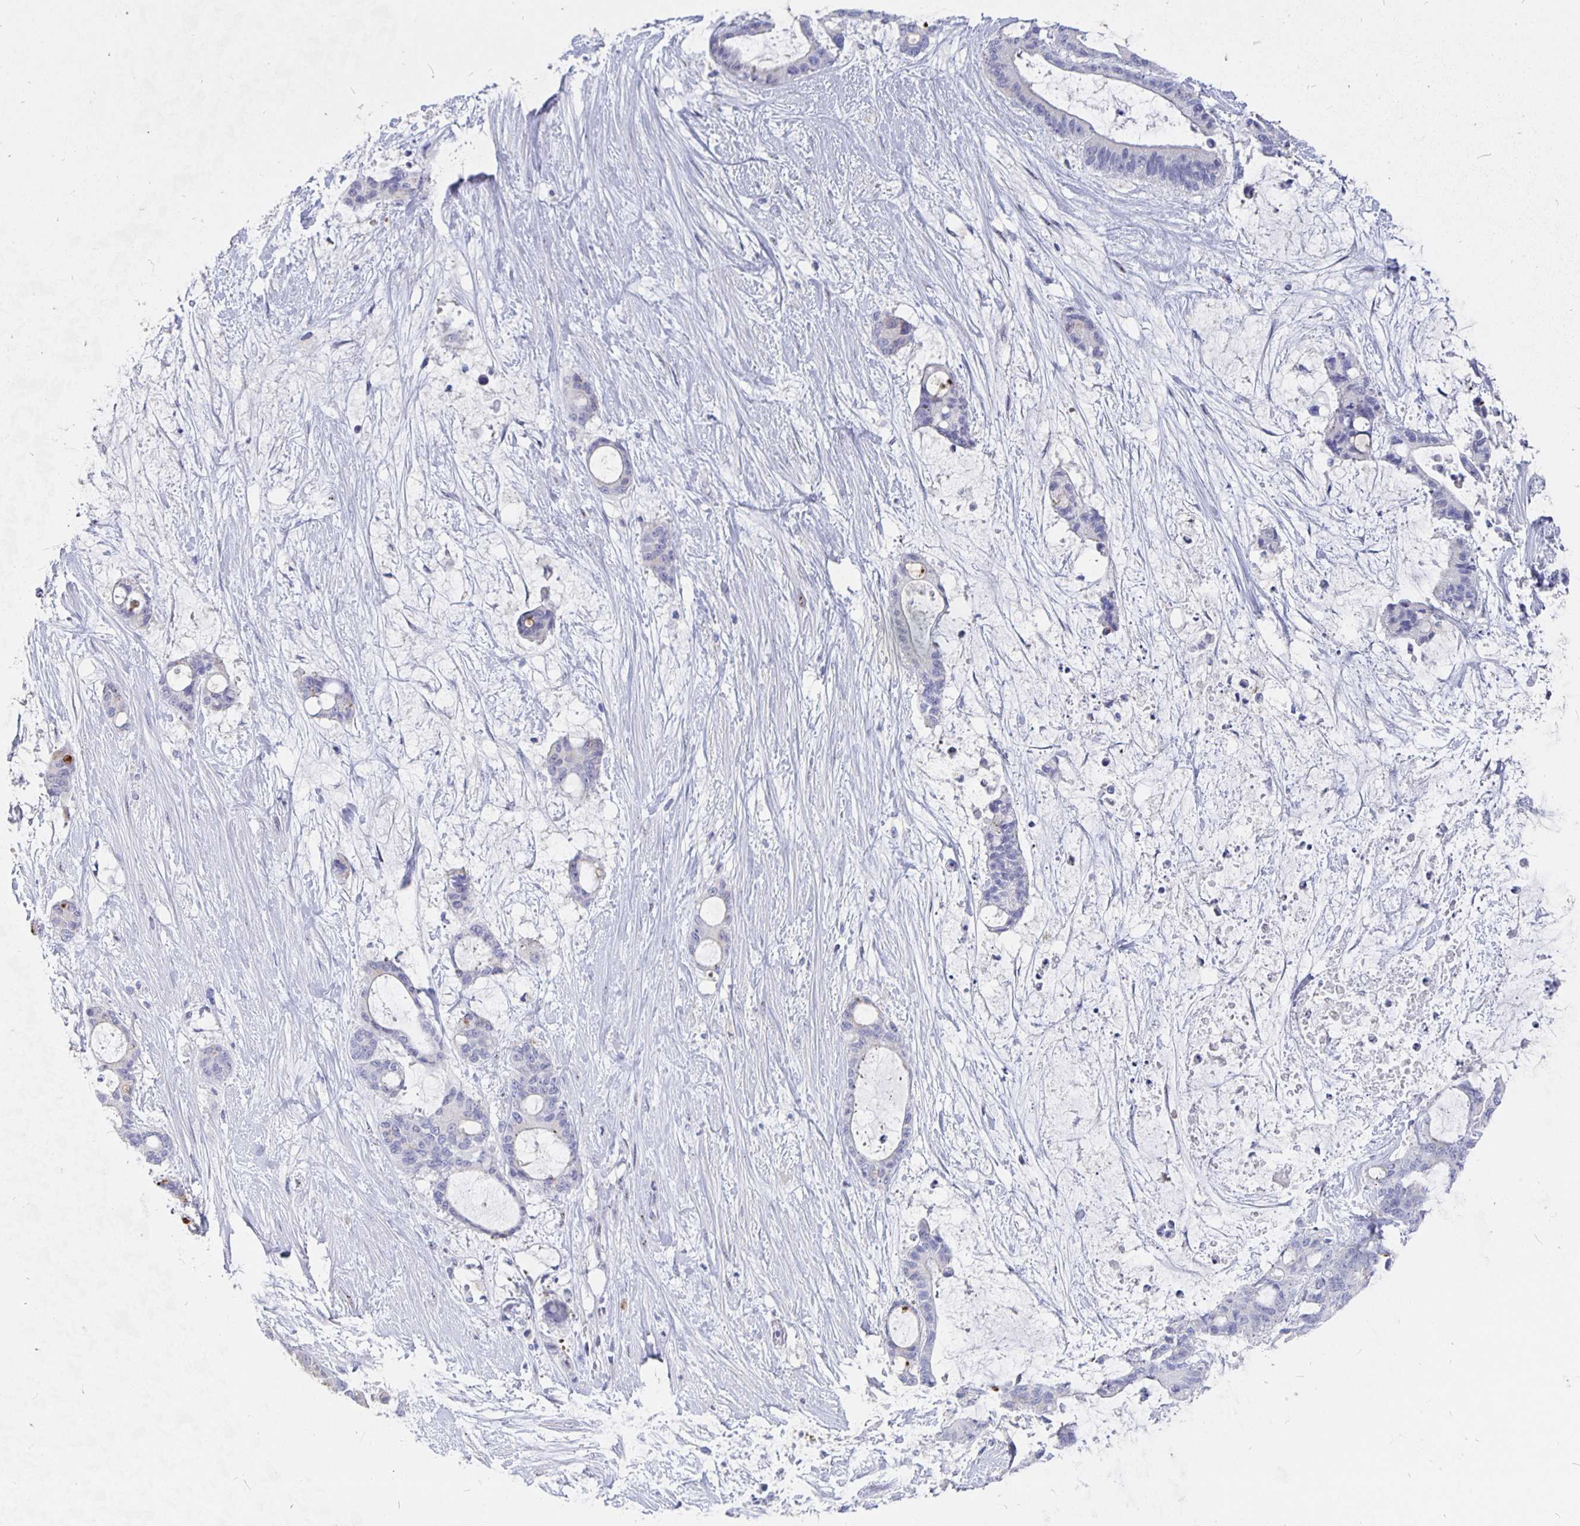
{"staining": {"intensity": "negative", "quantity": "none", "location": "none"}, "tissue": "liver cancer", "cell_type": "Tumor cells", "image_type": "cancer", "snomed": [{"axis": "morphology", "description": "Normal tissue, NOS"}, {"axis": "morphology", "description": "Cholangiocarcinoma"}, {"axis": "topography", "description": "Liver"}, {"axis": "topography", "description": "Peripheral nerve tissue"}], "caption": "High power microscopy photomicrograph of an IHC photomicrograph of liver cancer, revealing no significant expression in tumor cells.", "gene": "SMOC1", "patient": {"sex": "female", "age": 73}}